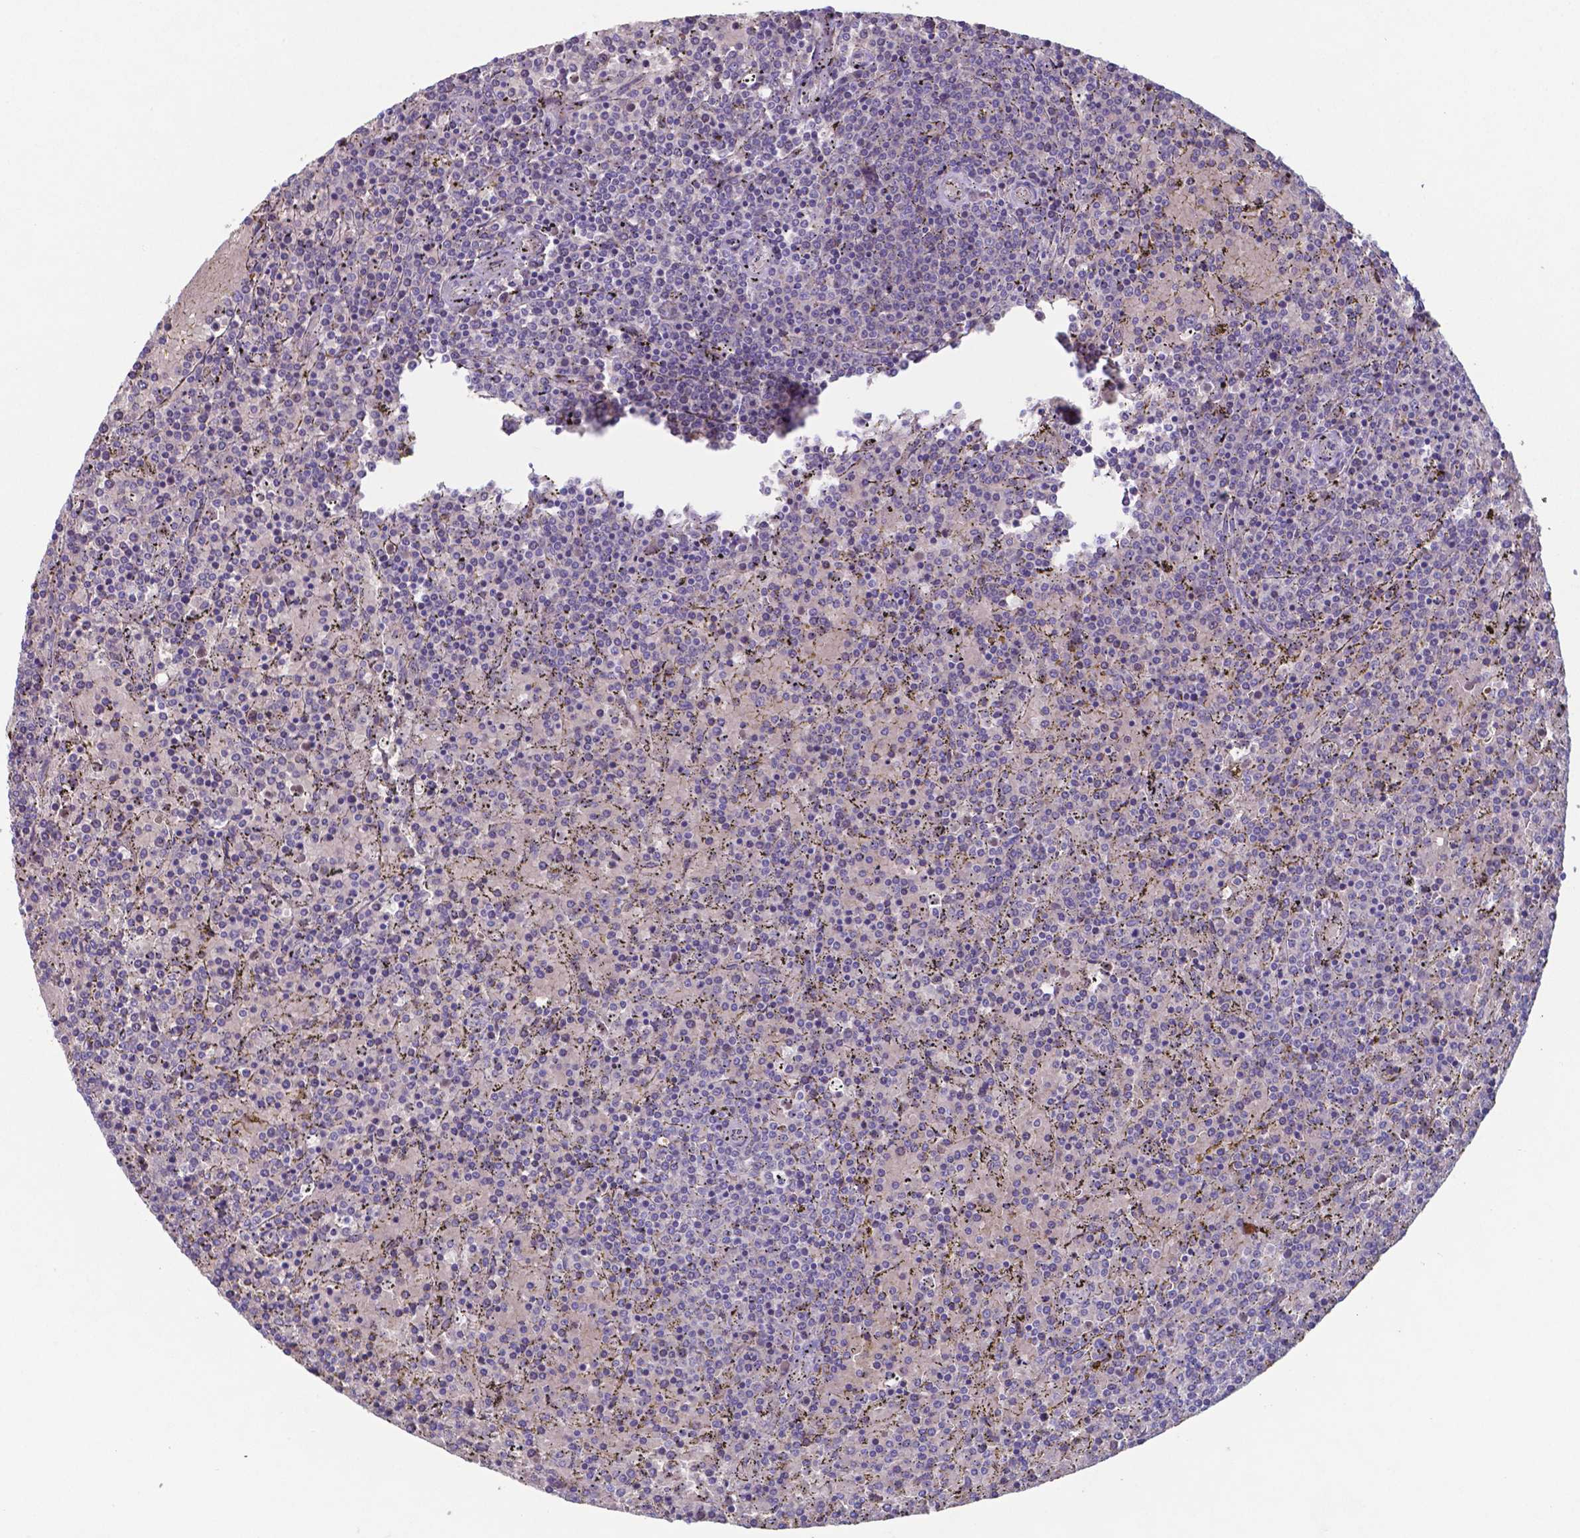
{"staining": {"intensity": "negative", "quantity": "none", "location": "none"}, "tissue": "lymphoma", "cell_type": "Tumor cells", "image_type": "cancer", "snomed": [{"axis": "morphology", "description": "Malignant lymphoma, non-Hodgkin's type, Low grade"}, {"axis": "topography", "description": "Spleen"}], "caption": "Immunohistochemical staining of low-grade malignant lymphoma, non-Hodgkin's type displays no significant expression in tumor cells.", "gene": "TYRO3", "patient": {"sex": "female", "age": 77}}